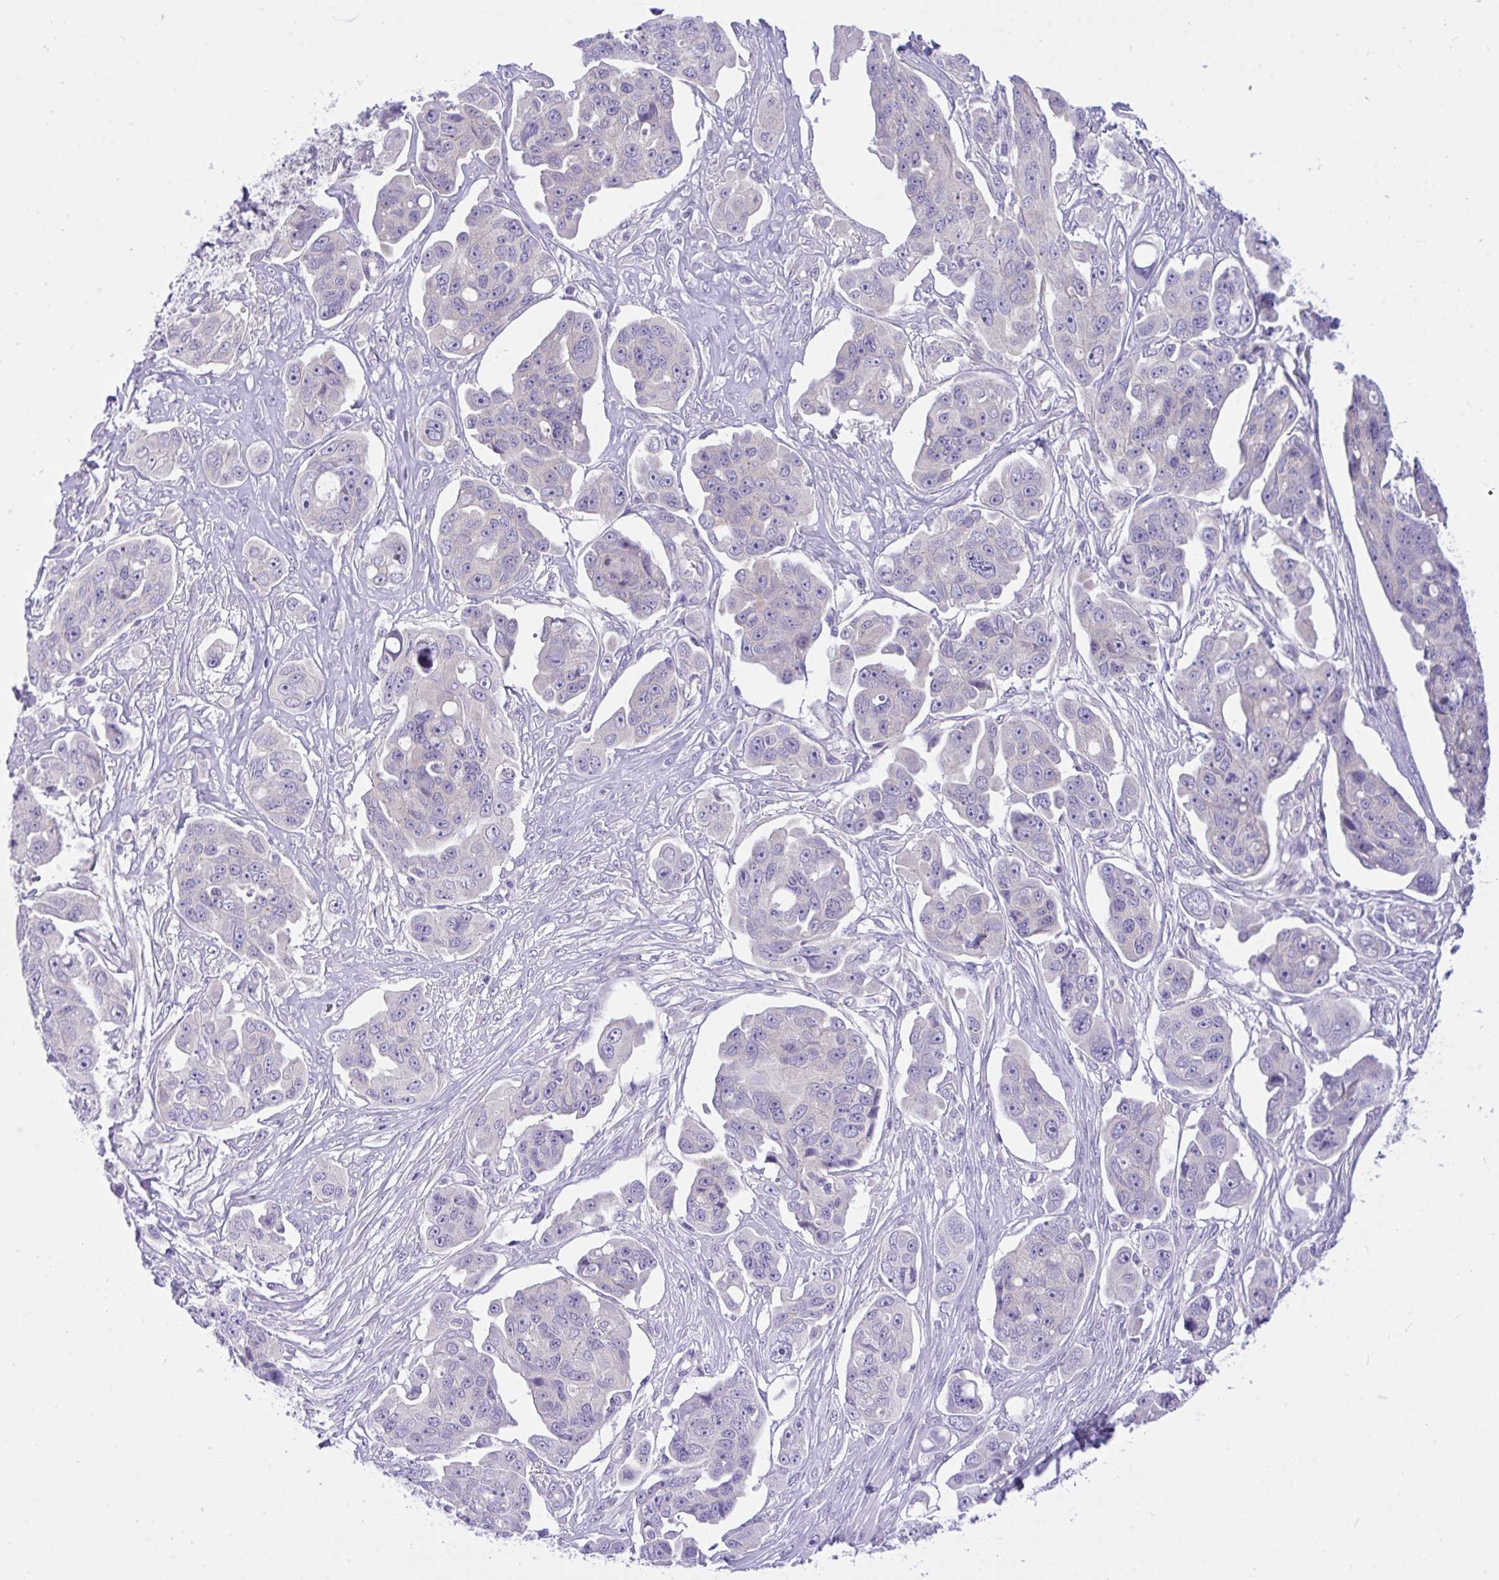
{"staining": {"intensity": "negative", "quantity": "none", "location": "none"}, "tissue": "ovarian cancer", "cell_type": "Tumor cells", "image_type": "cancer", "snomed": [{"axis": "morphology", "description": "Carcinoma, endometroid"}, {"axis": "topography", "description": "Ovary"}], "caption": "The immunohistochemistry histopathology image has no significant expression in tumor cells of ovarian cancer tissue. (DAB (3,3'-diaminobenzidine) immunohistochemistry (IHC) with hematoxylin counter stain).", "gene": "TLN2", "patient": {"sex": "female", "age": 70}}